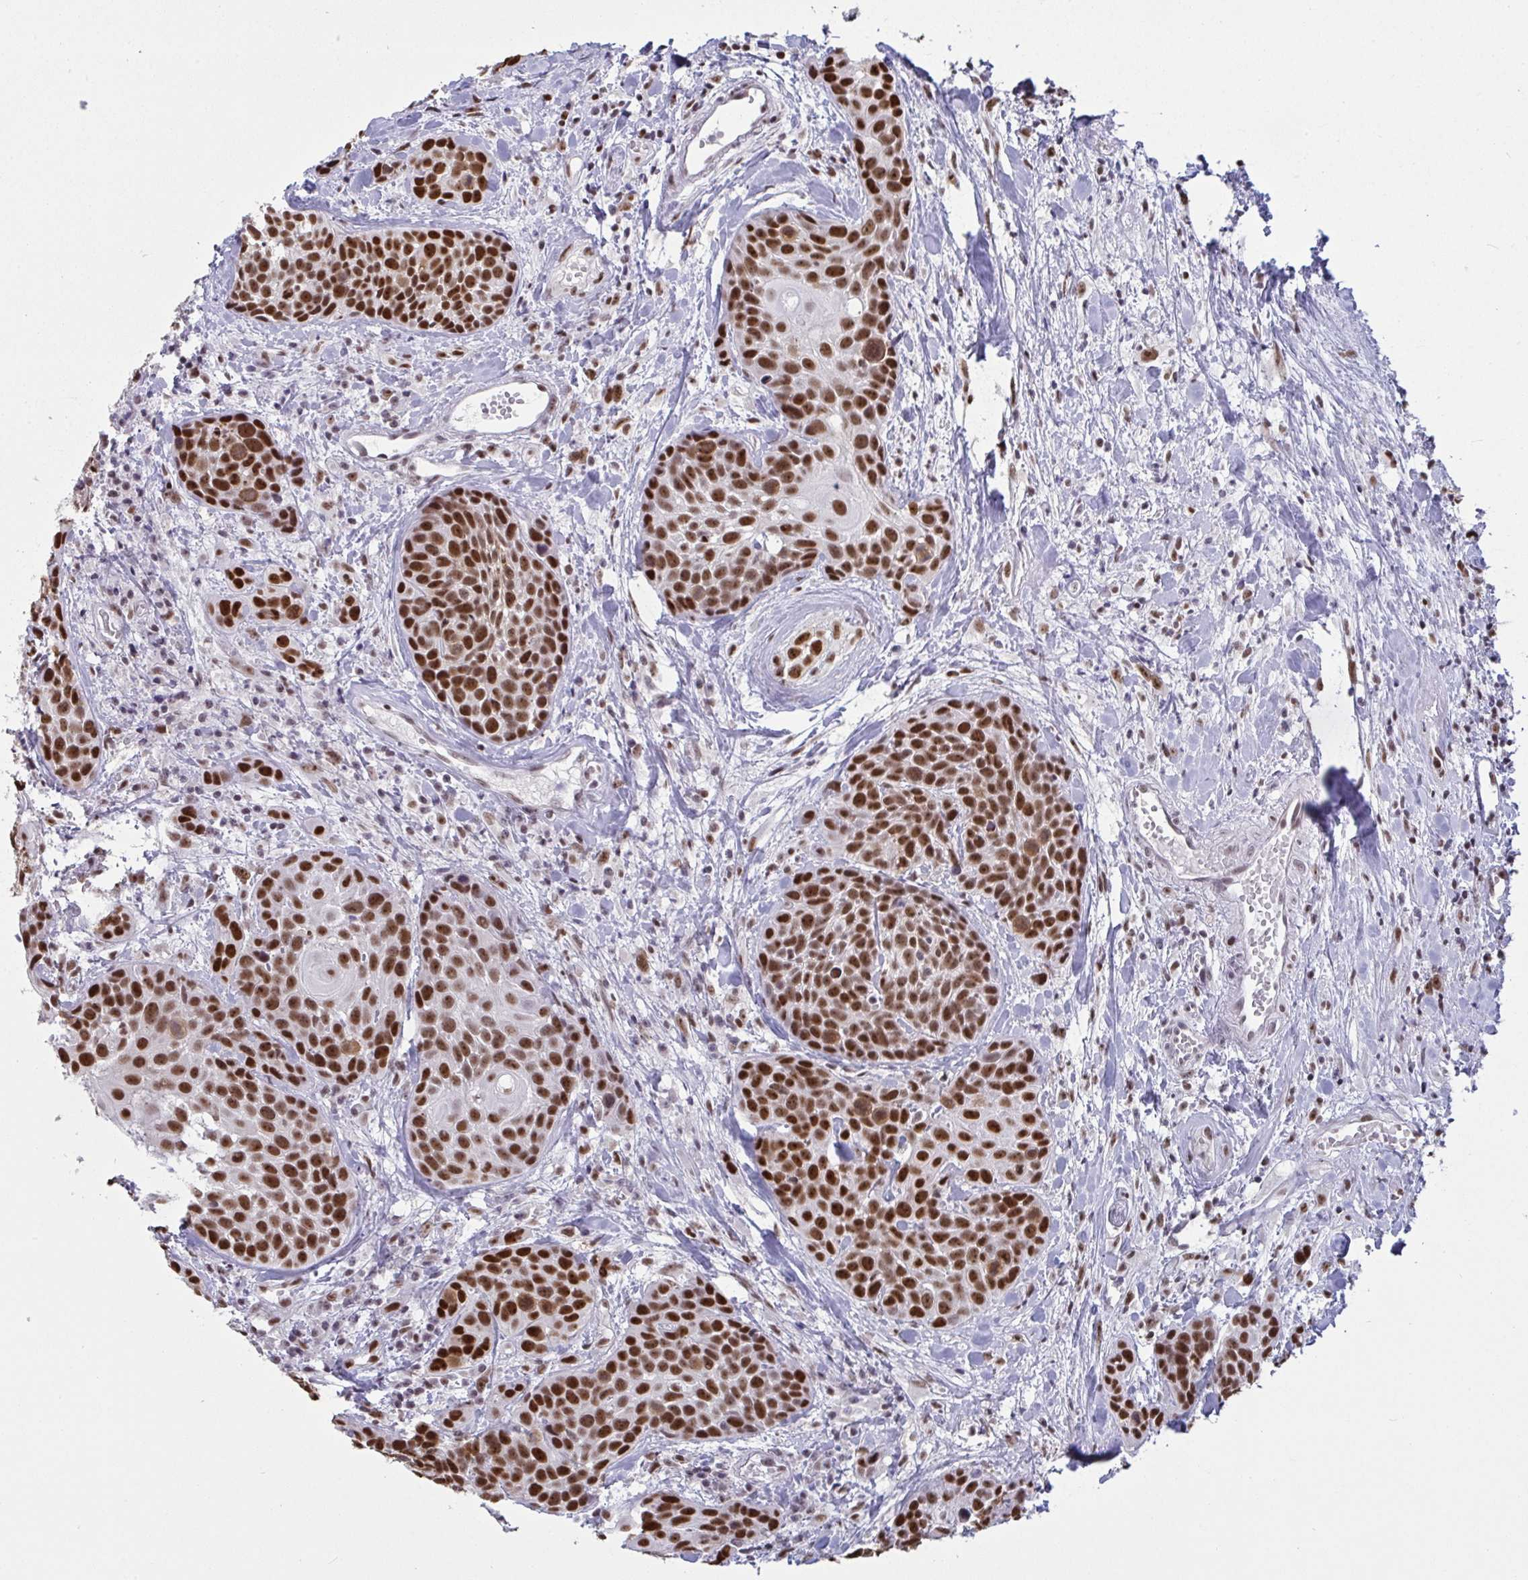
{"staining": {"intensity": "strong", "quantity": ">75%", "location": "nuclear"}, "tissue": "head and neck cancer", "cell_type": "Tumor cells", "image_type": "cancer", "snomed": [{"axis": "morphology", "description": "Squamous cell carcinoma, NOS"}, {"axis": "topography", "description": "Head-Neck"}], "caption": "Tumor cells display high levels of strong nuclear staining in approximately >75% of cells in squamous cell carcinoma (head and neck). The staining was performed using DAB, with brown indicating positive protein expression. Nuclei are stained blue with hematoxylin.", "gene": "SUPT16H", "patient": {"sex": "female", "age": 50}}